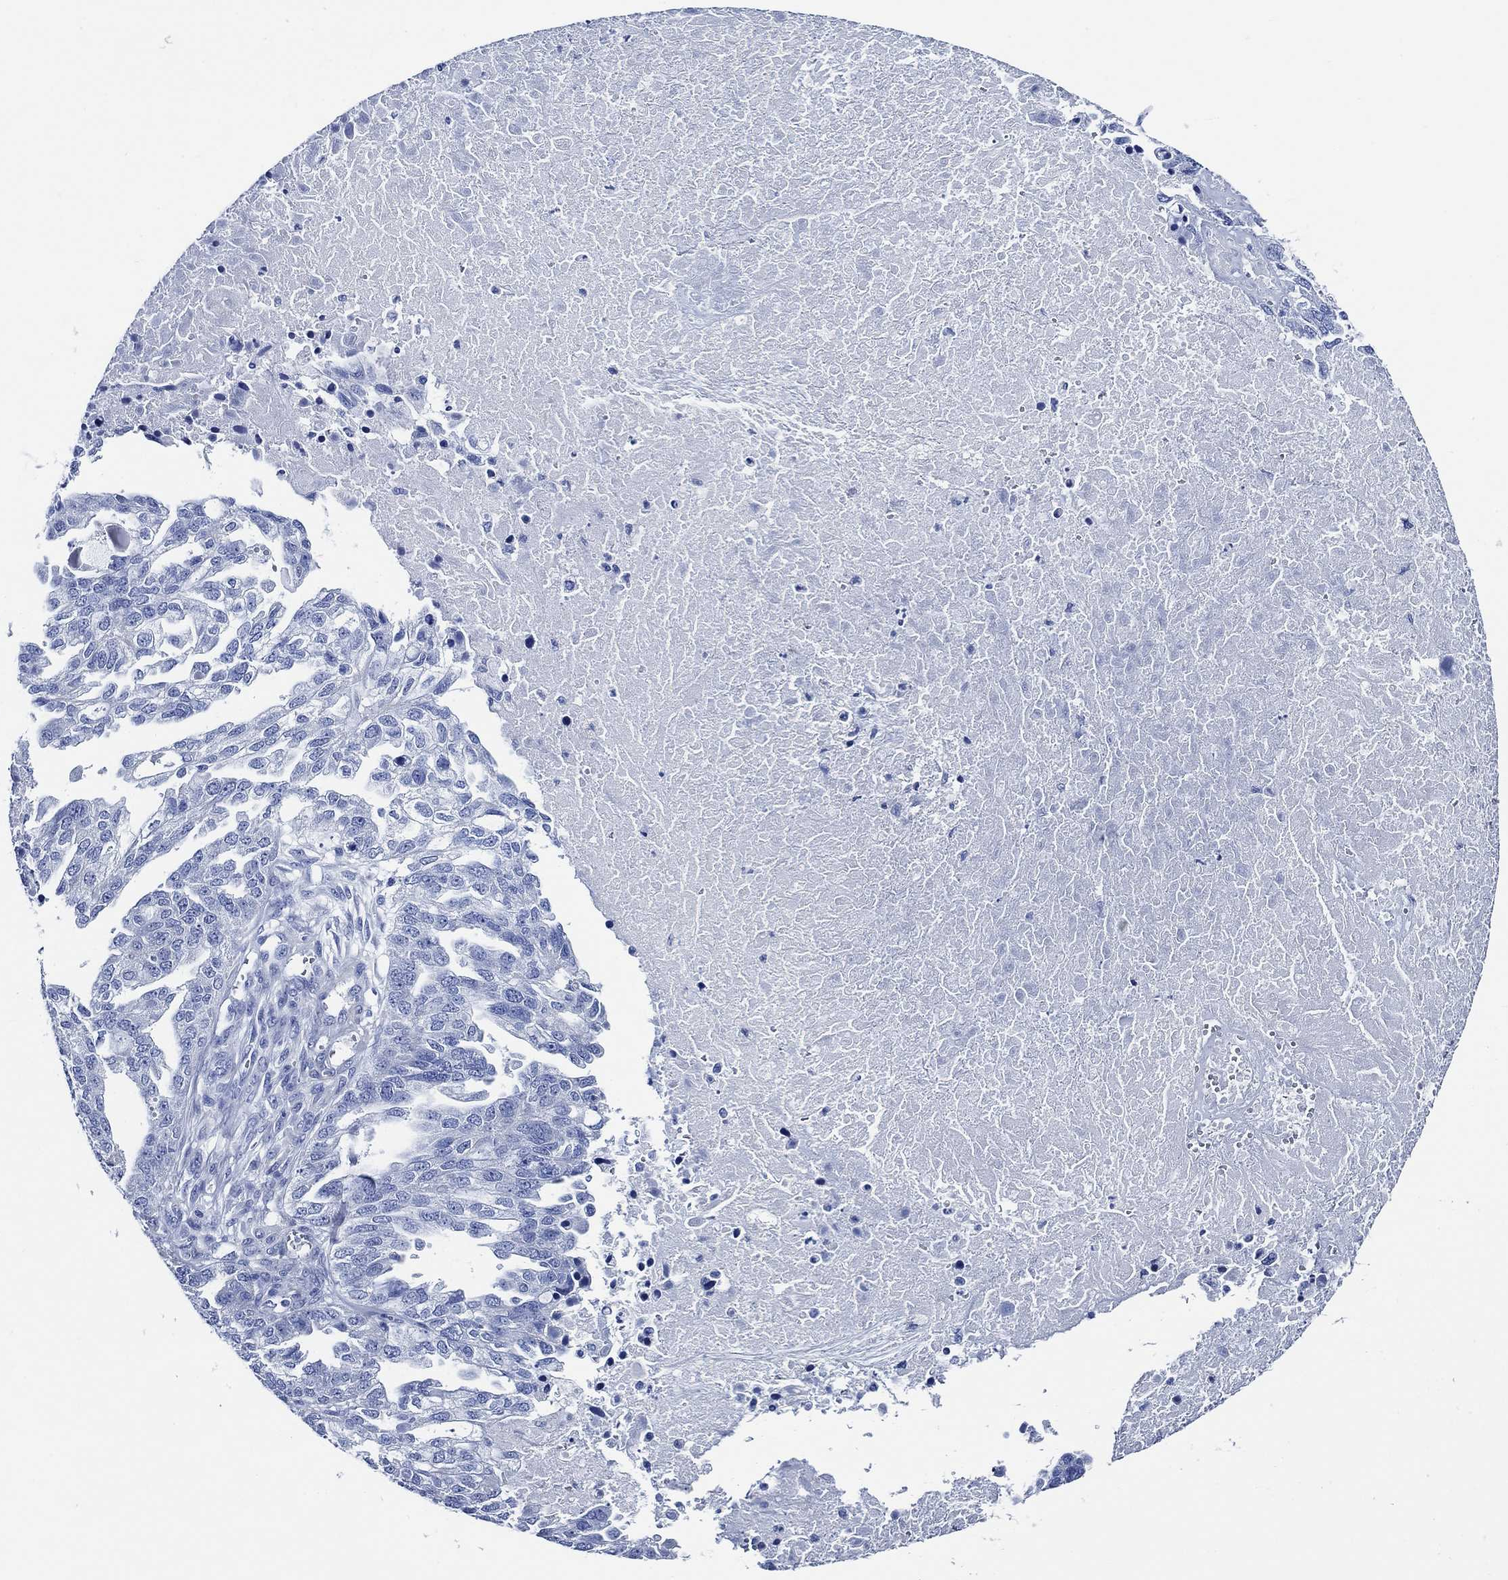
{"staining": {"intensity": "negative", "quantity": "none", "location": "none"}, "tissue": "ovarian cancer", "cell_type": "Tumor cells", "image_type": "cancer", "snomed": [{"axis": "morphology", "description": "Cystadenocarcinoma, serous, NOS"}, {"axis": "topography", "description": "Ovary"}], "caption": "Tumor cells are negative for protein expression in human ovarian cancer. Brightfield microscopy of immunohistochemistry (IHC) stained with DAB (brown) and hematoxylin (blue), captured at high magnification.", "gene": "WDR62", "patient": {"sex": "female", "age": 51}}